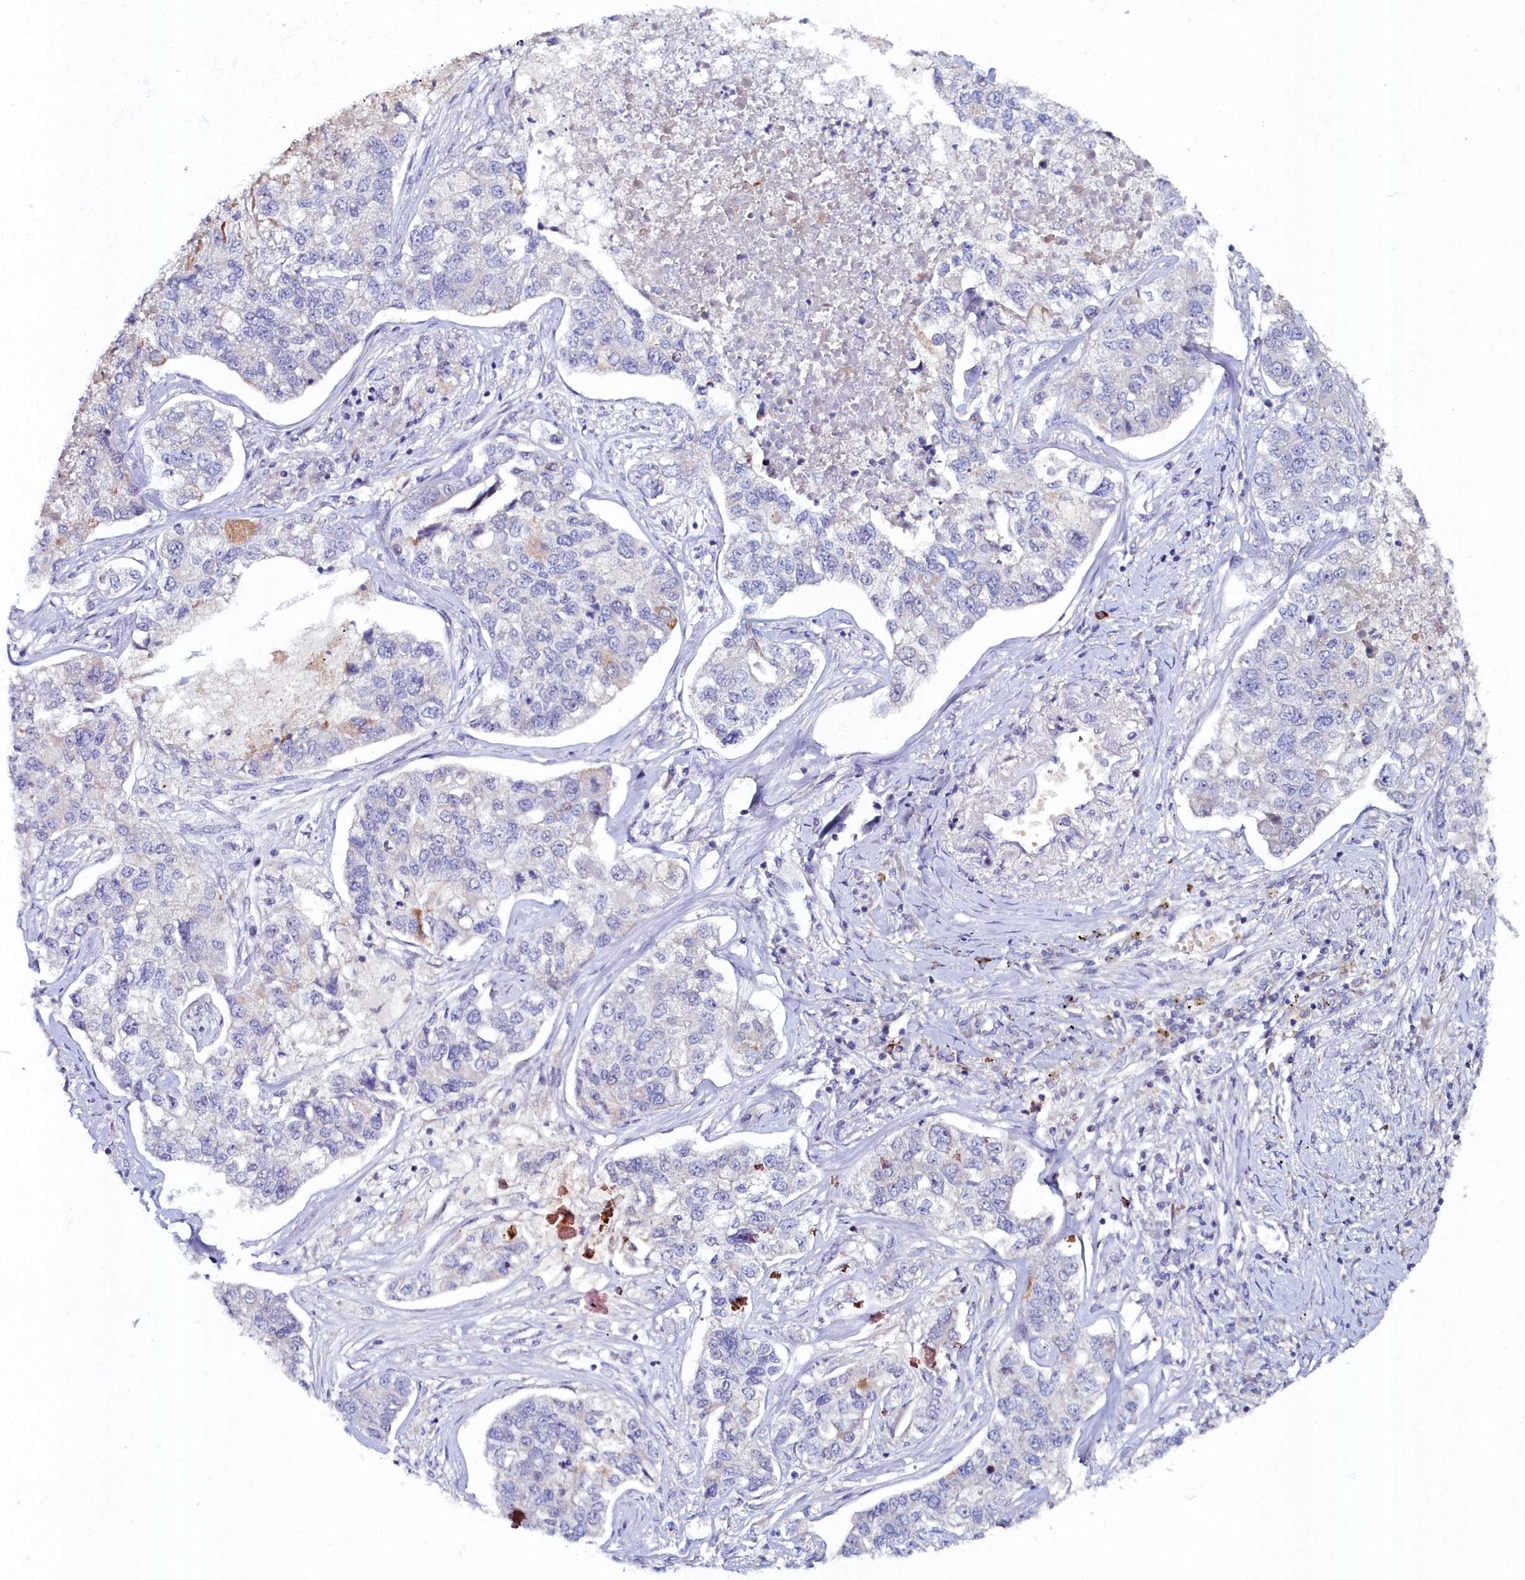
{"staining": {"intensity": "negative", "quantity": "none", "location": "none"}, "tissue": "lung cancer", "cell_type": "Tumor cells", "image_type": "cancer", "snomed": [{"axis": "morphology", "description": "Adenocarcinoma, NOS"}, {"axis": "topography", "description": "Lung"}], "caption": "An immunohistochemistry image of lung cancer is shown. There is no staining in tumor cells of lung cancer.", "gene": "KCTD18", "patient": {"sex": "male", "age": 49}}